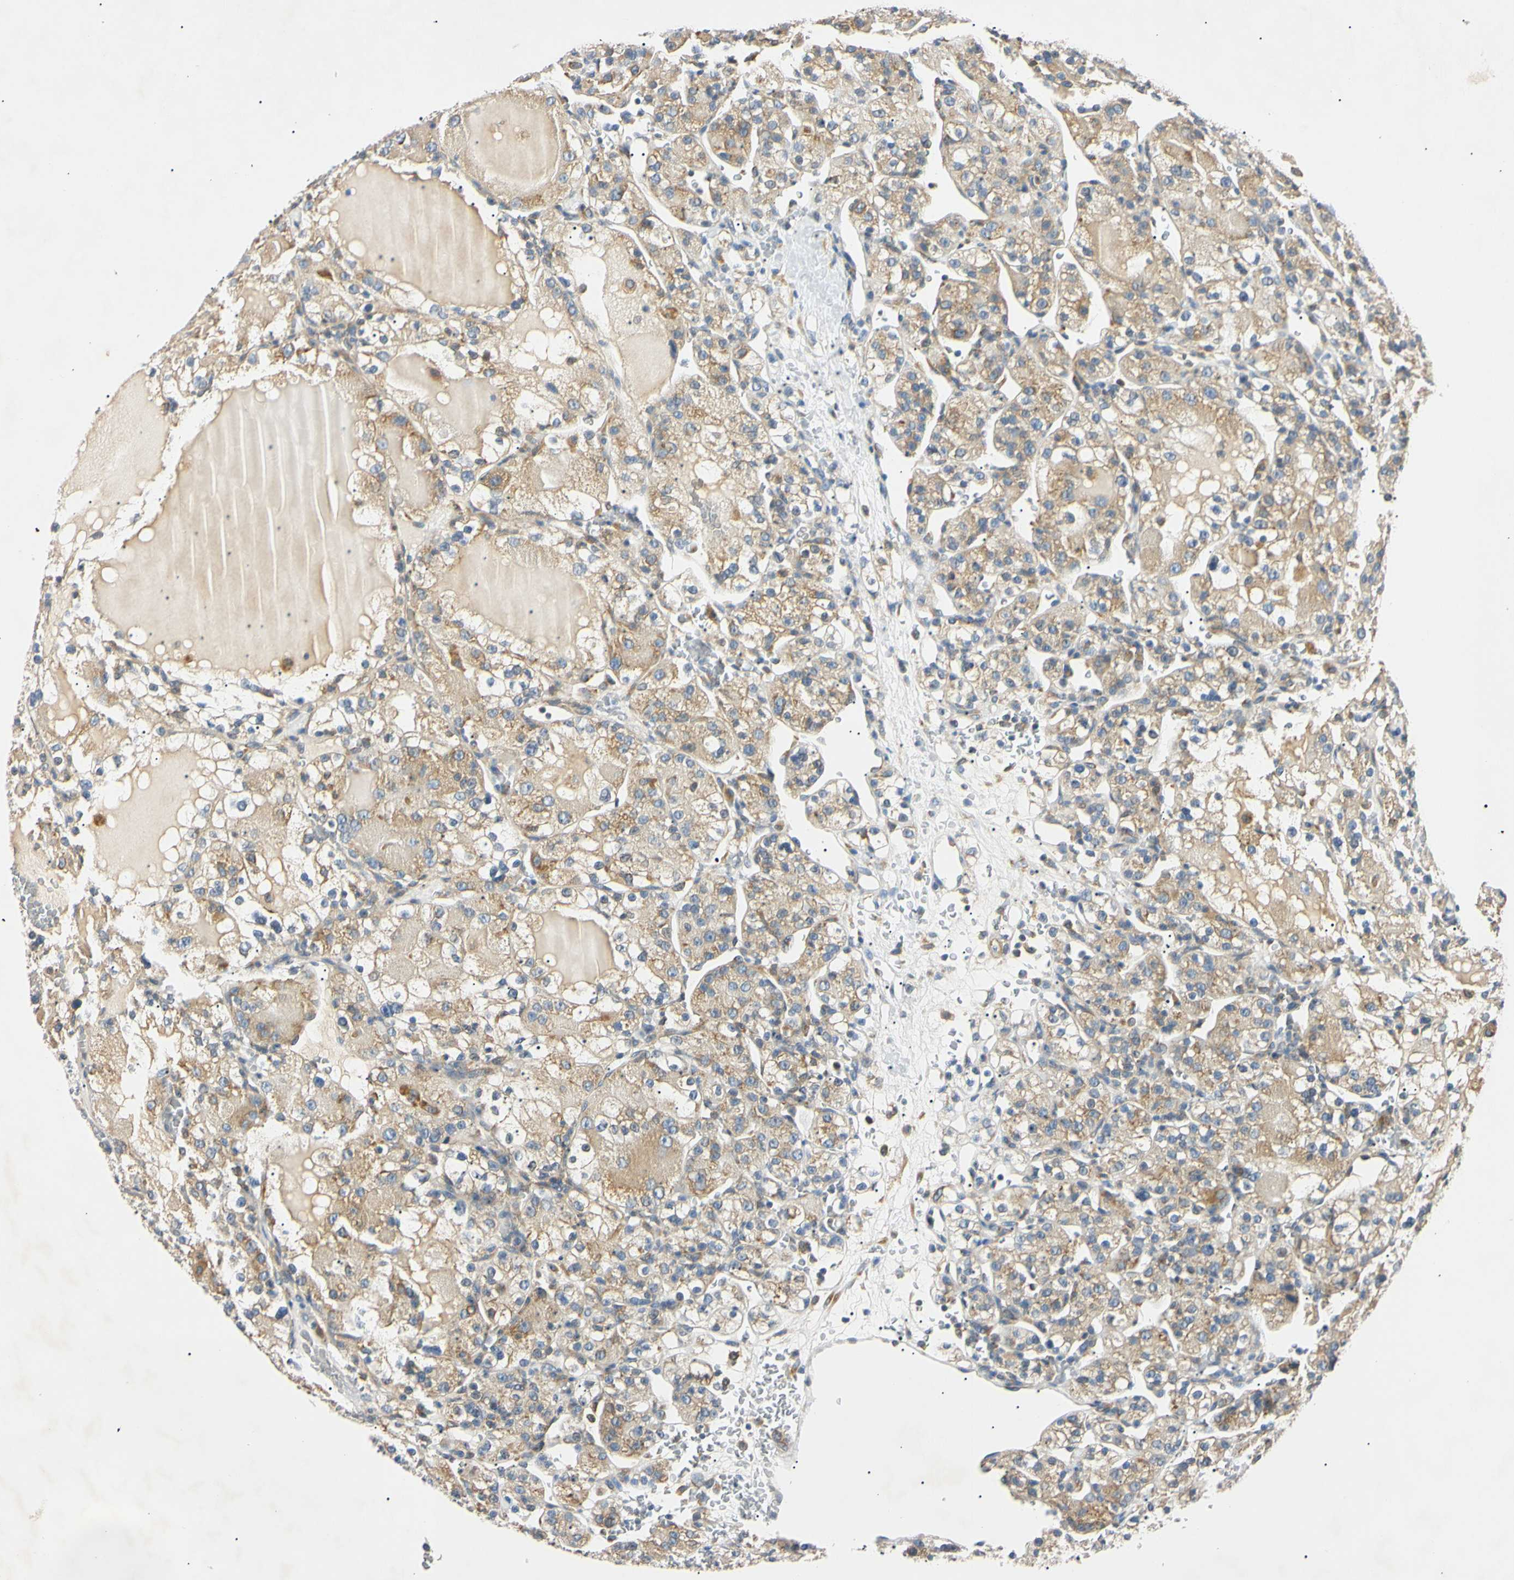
{"staining": {"intensity": "weak", "quantity": ">75%", "location": "cytoplasmic/membranous"}, "tissue": "renal cancer", "cell_type": "Tumor cells", "image_type": "cancer", "snomed": [{"axis": "morphology", "description": "Normal tissue, NOS"}, {"axis": "morphology", "description": "Adenocarcinoma, NOS"}, {"axis": "topography", "description": "Kidney"}], "caption": "There is low levels of weak cytoplasmic/membranous positivity in tumor cells of adenocarcinoma (renal), as demonstrated by immunohistochemical staining (brown color).", "gene": "DNAJB12", "patient": {"sex": "male", "age": 61}}